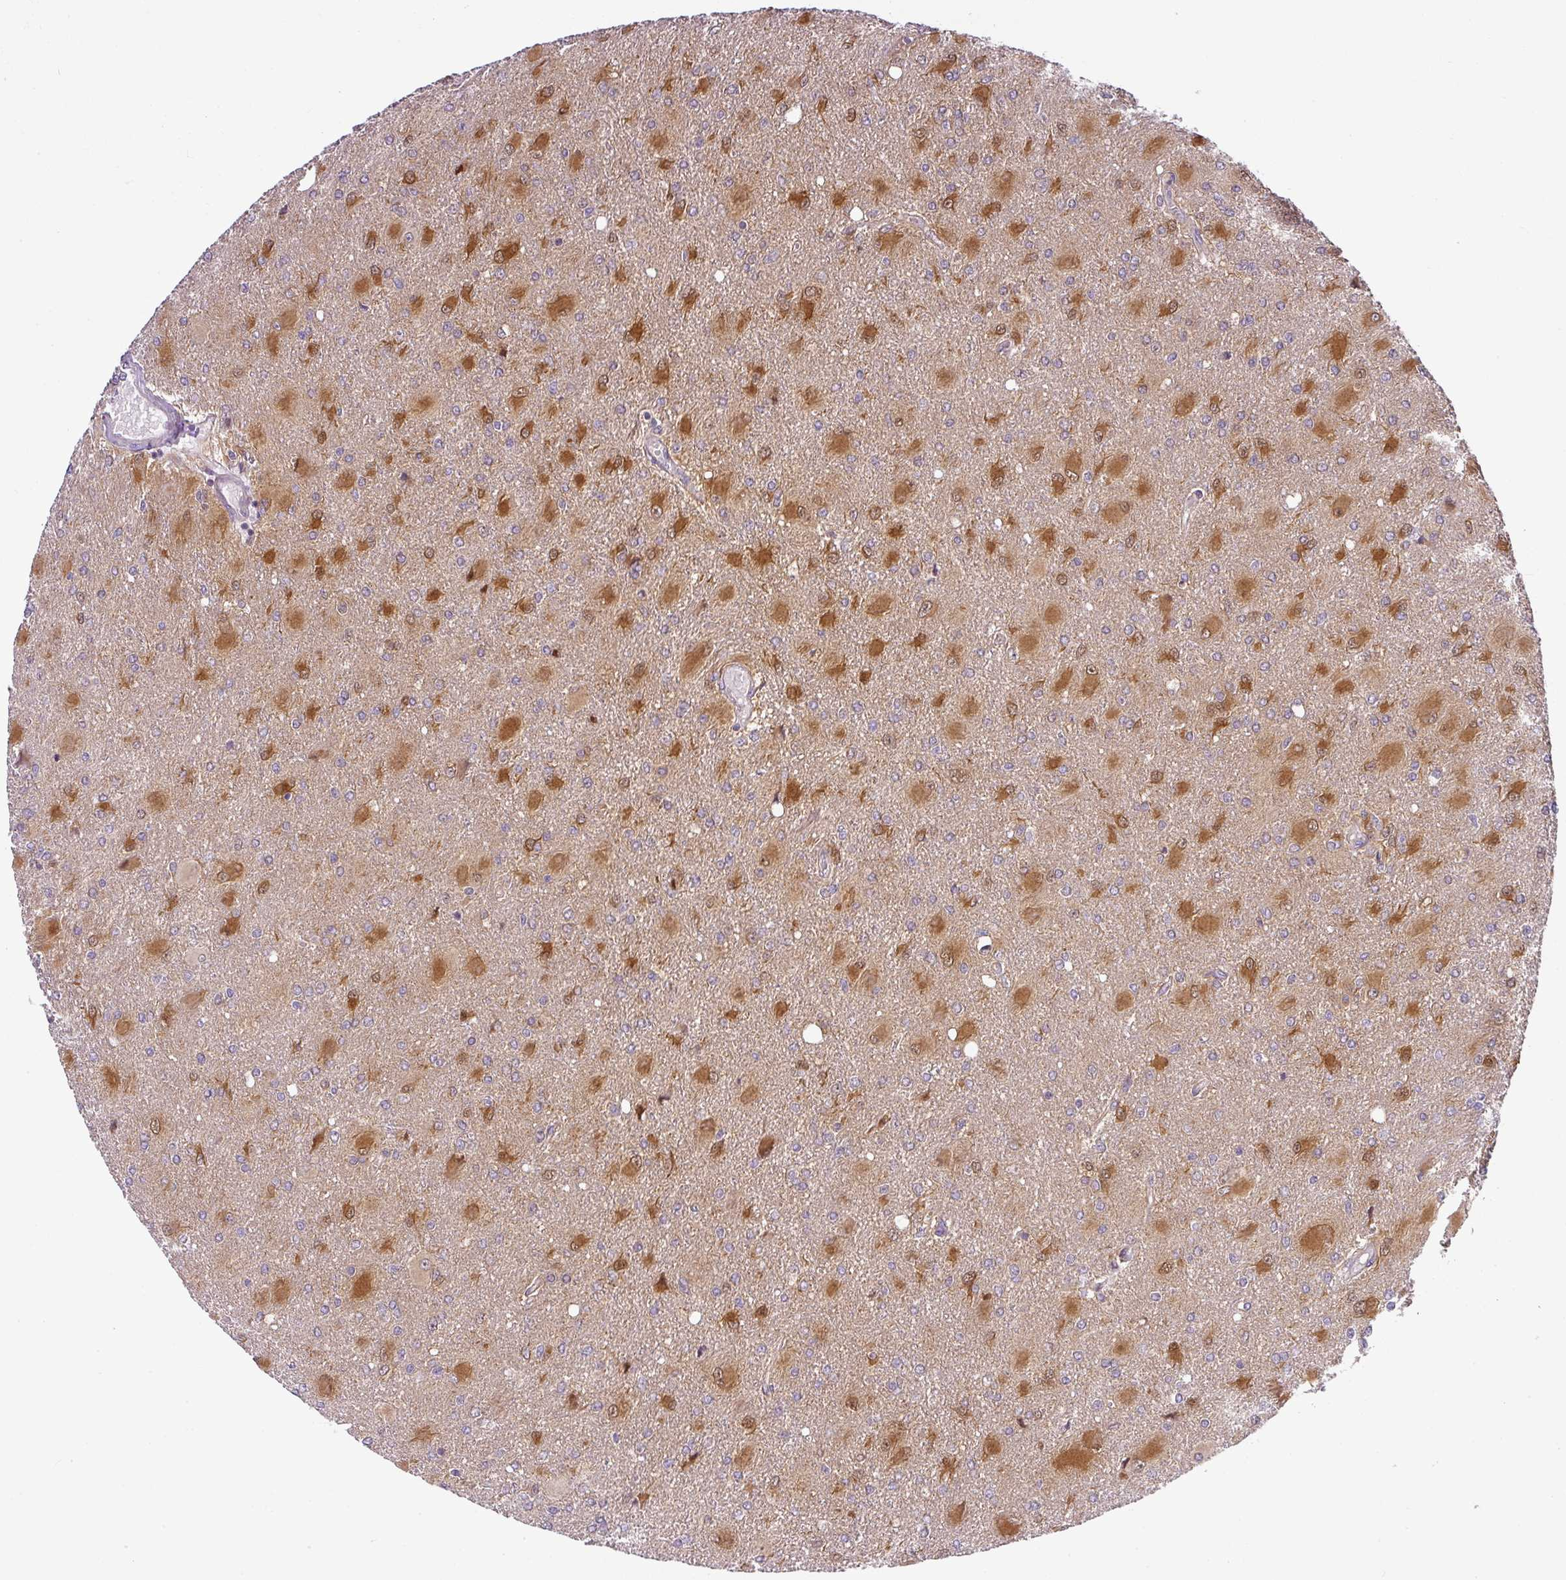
{"staining": {"intensity": "moderate", "quantity": "25%-75%", "location": "nuclear"}, "tissue": "glioma", "cell_type": "Tumor cells", "image_type": "cancer", "snomed": [{"axis": "morphology", "description": "Glioma, malignant, High grade"}, {"axis": "topography", "description": "Brain"}], "caption": "The micrograph shows a brown stain indicating the presence of a protein in the nuclear of tumor cells in malignant high-grade glioma.", "gene": "NDUFB2", "patient": {"sex": "male", "age": 67}}